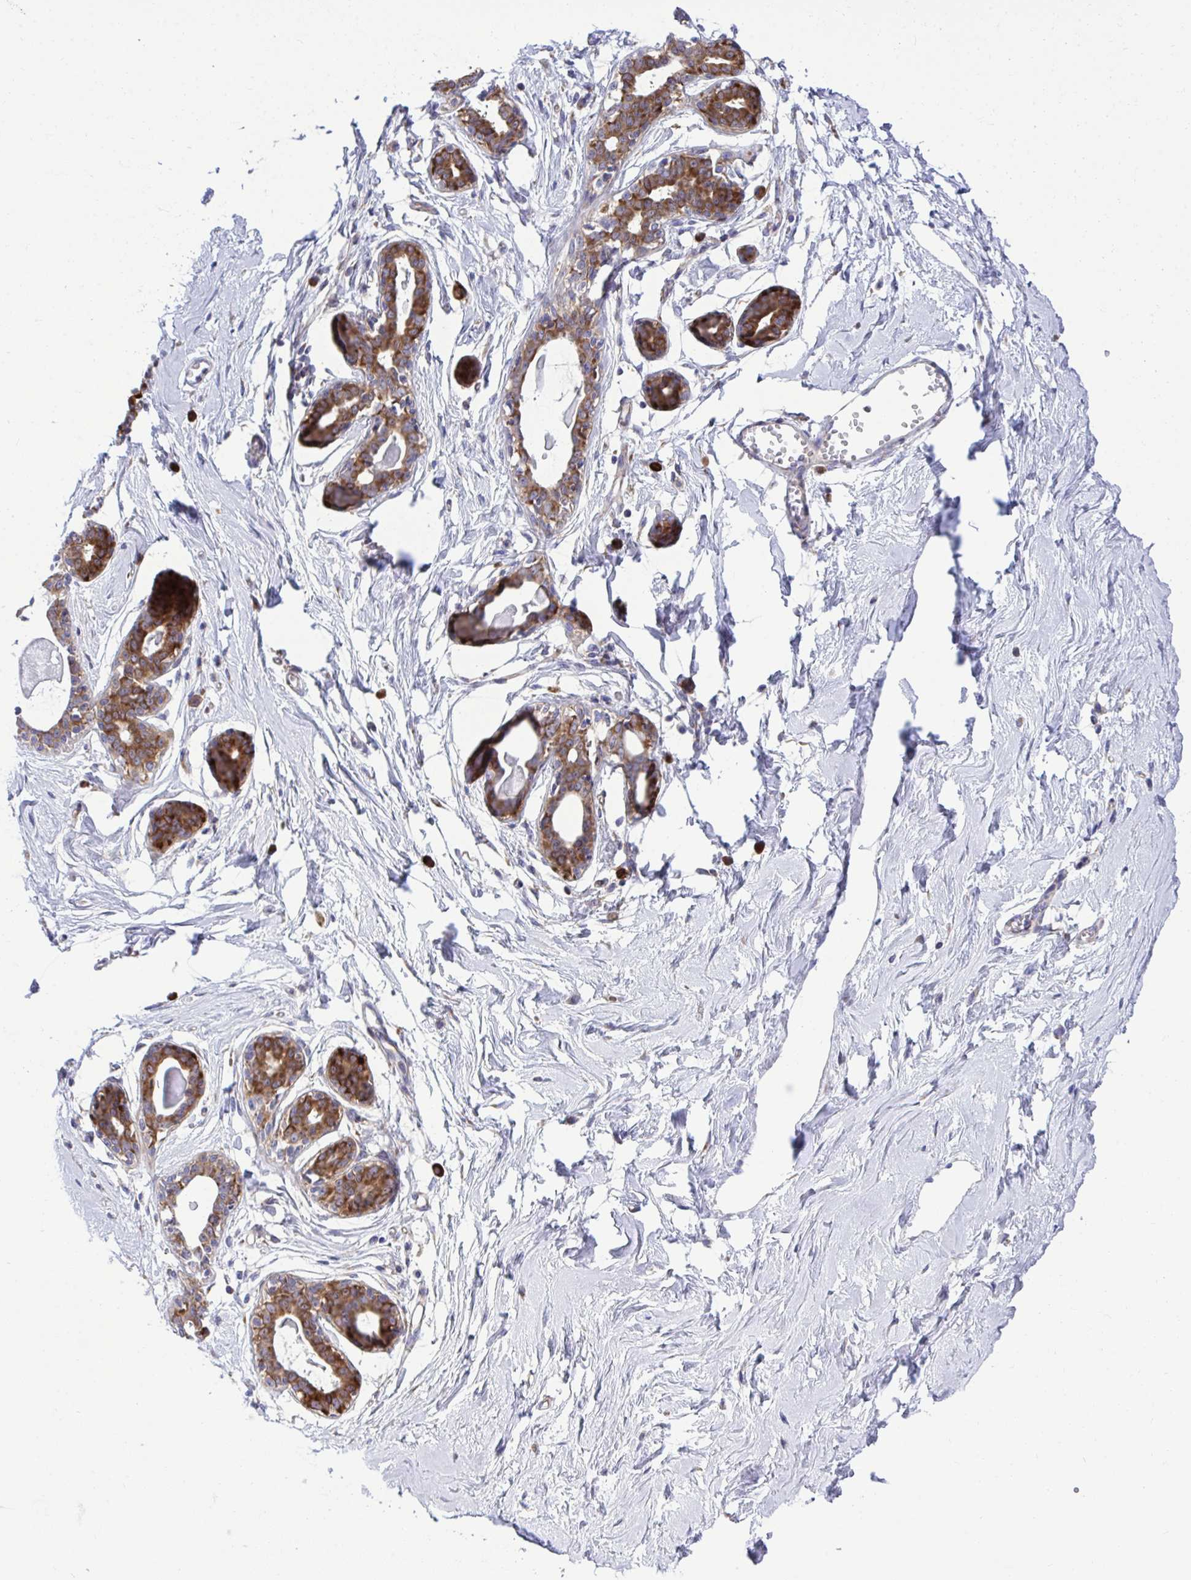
{"staining": {"intensity": "negative", "quantity": "none", "location": "none"}, "tissue": "breast", "cell_type": "Adipocytes", "image_type": "normal", "snomed": [{"axis": "morphology", "description": "Normal tissue, NOS"}, {"axis": "topography", "description": "Breast"}], "caption": "Immunohistochemical staining of normal breast reveals no significant expression in adipocytes. (Immunohistochemistry (ihc), brightfield microscopy, high magnification).", "gene": "RPS15", "patient": {"sex": "female", "age": 45}}